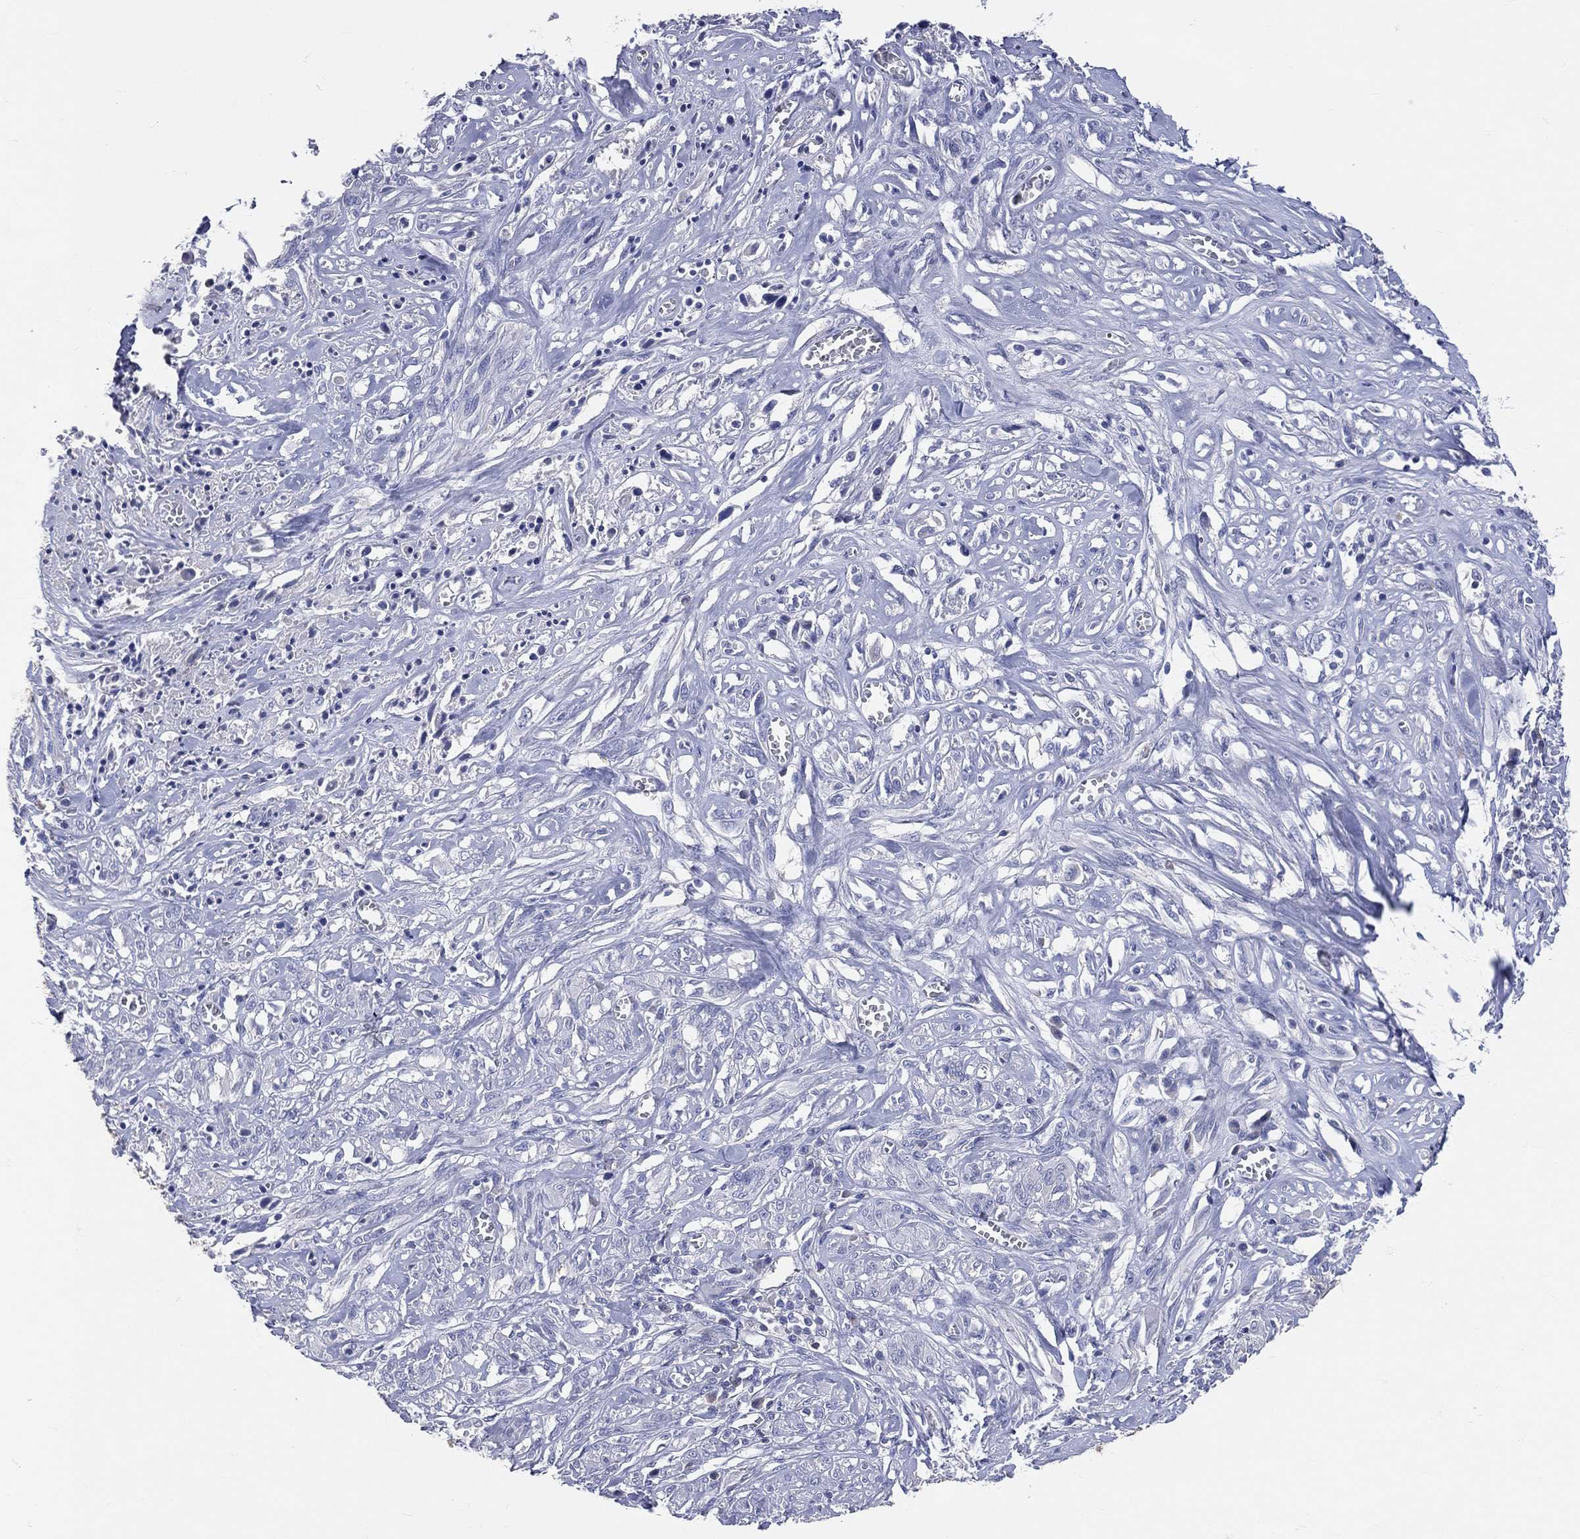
{"staining": {"intensity": "negative", "quantity": "none", "location": "none"}, "tissue": "melanoma", "cell_type": "Tumor cells", "image_type": "cancer", "snomed": [{"axis": "morphology", "description": "Malignant melanoma, NOS"}, {"axis": "topography", "description": "Skin"}], "caption": "Image shows no significant protein staining in tumor cells of melanoma.", "gene": "LAT", "patient": {"sex": "female", "age": 91}}